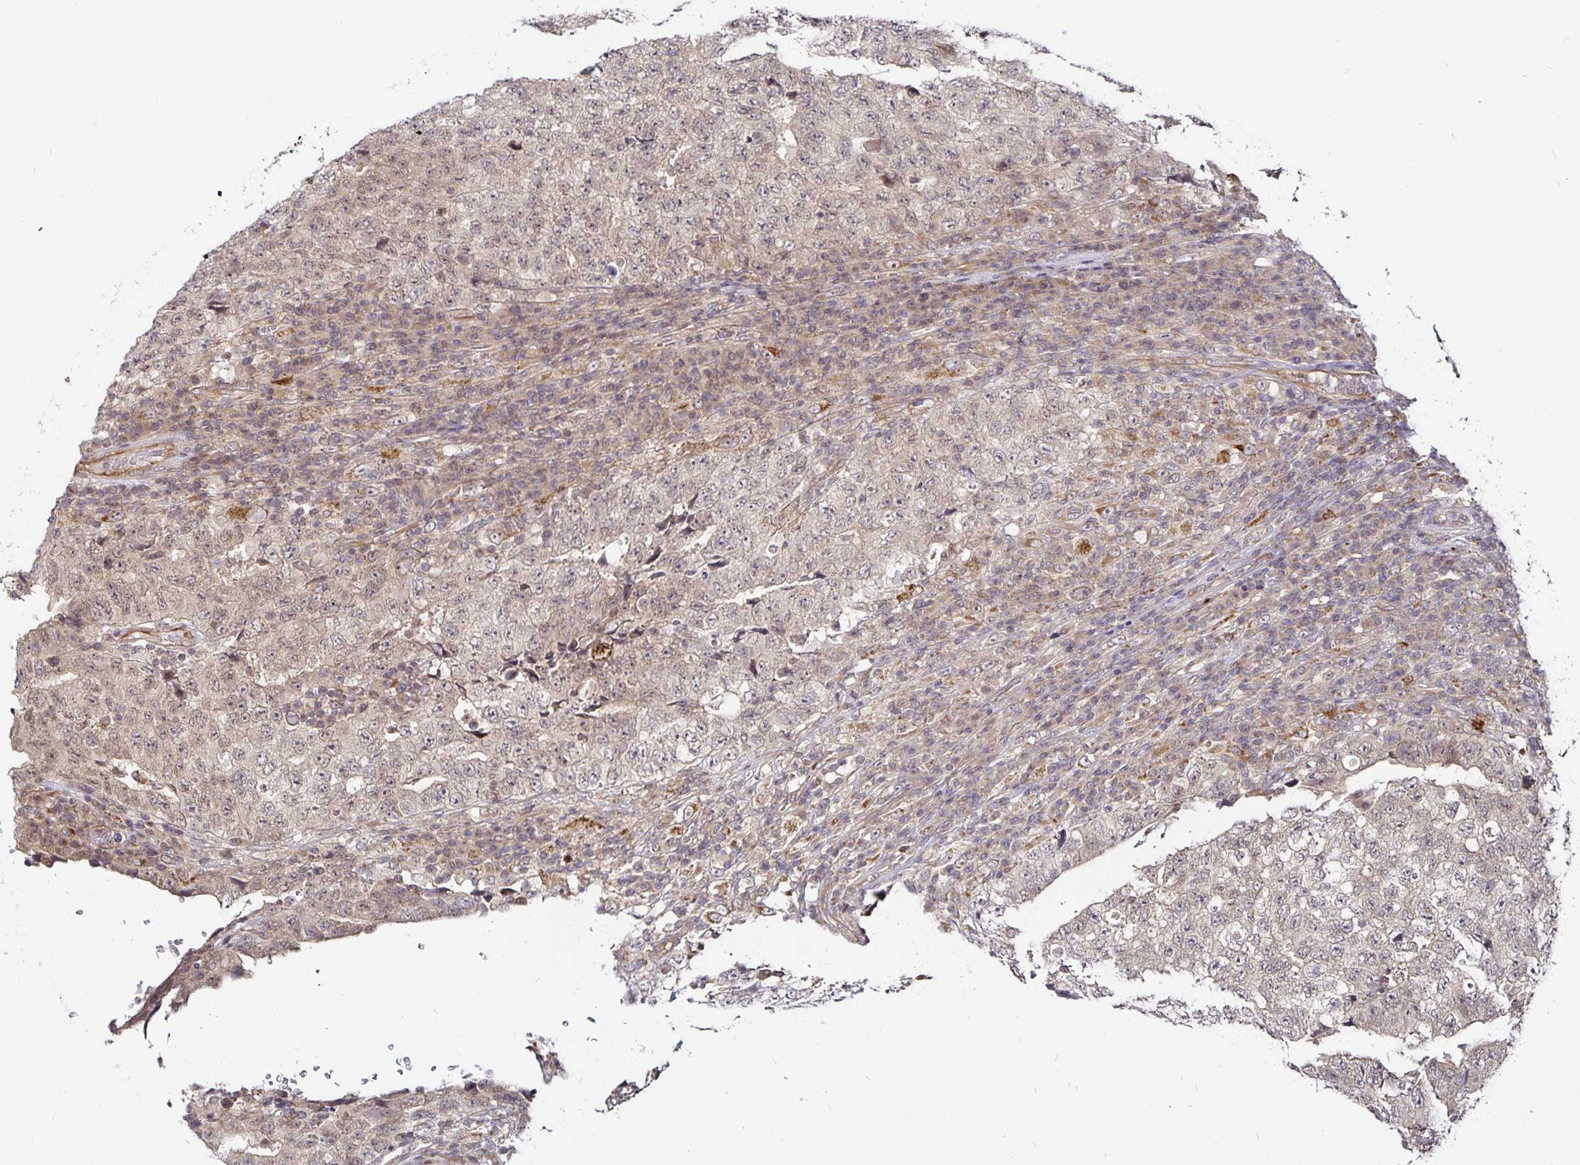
{"staining": {"intensity": "weak", "quantity": "25%-75%", "location": "nuclear"}, "tissue": "testis cancer", "cell_type": "Tumor cells", "image_type": "cancer", "snomed": [{"axis": "morphology", "description": "Necrosis, NOS"}, {"axis": "morphology", "description": "Carcinoma, Embryonal, NOS"}, {"axis": "topography", "description": "Testis"}], "caption": "Weak nuclear positivity is identified in approximately 25%-75% of tumor cells in testis cancer (embryonal carcinoma).", "gene": "CYP27A1", "patient": {"sex": "male", "age": 19}}